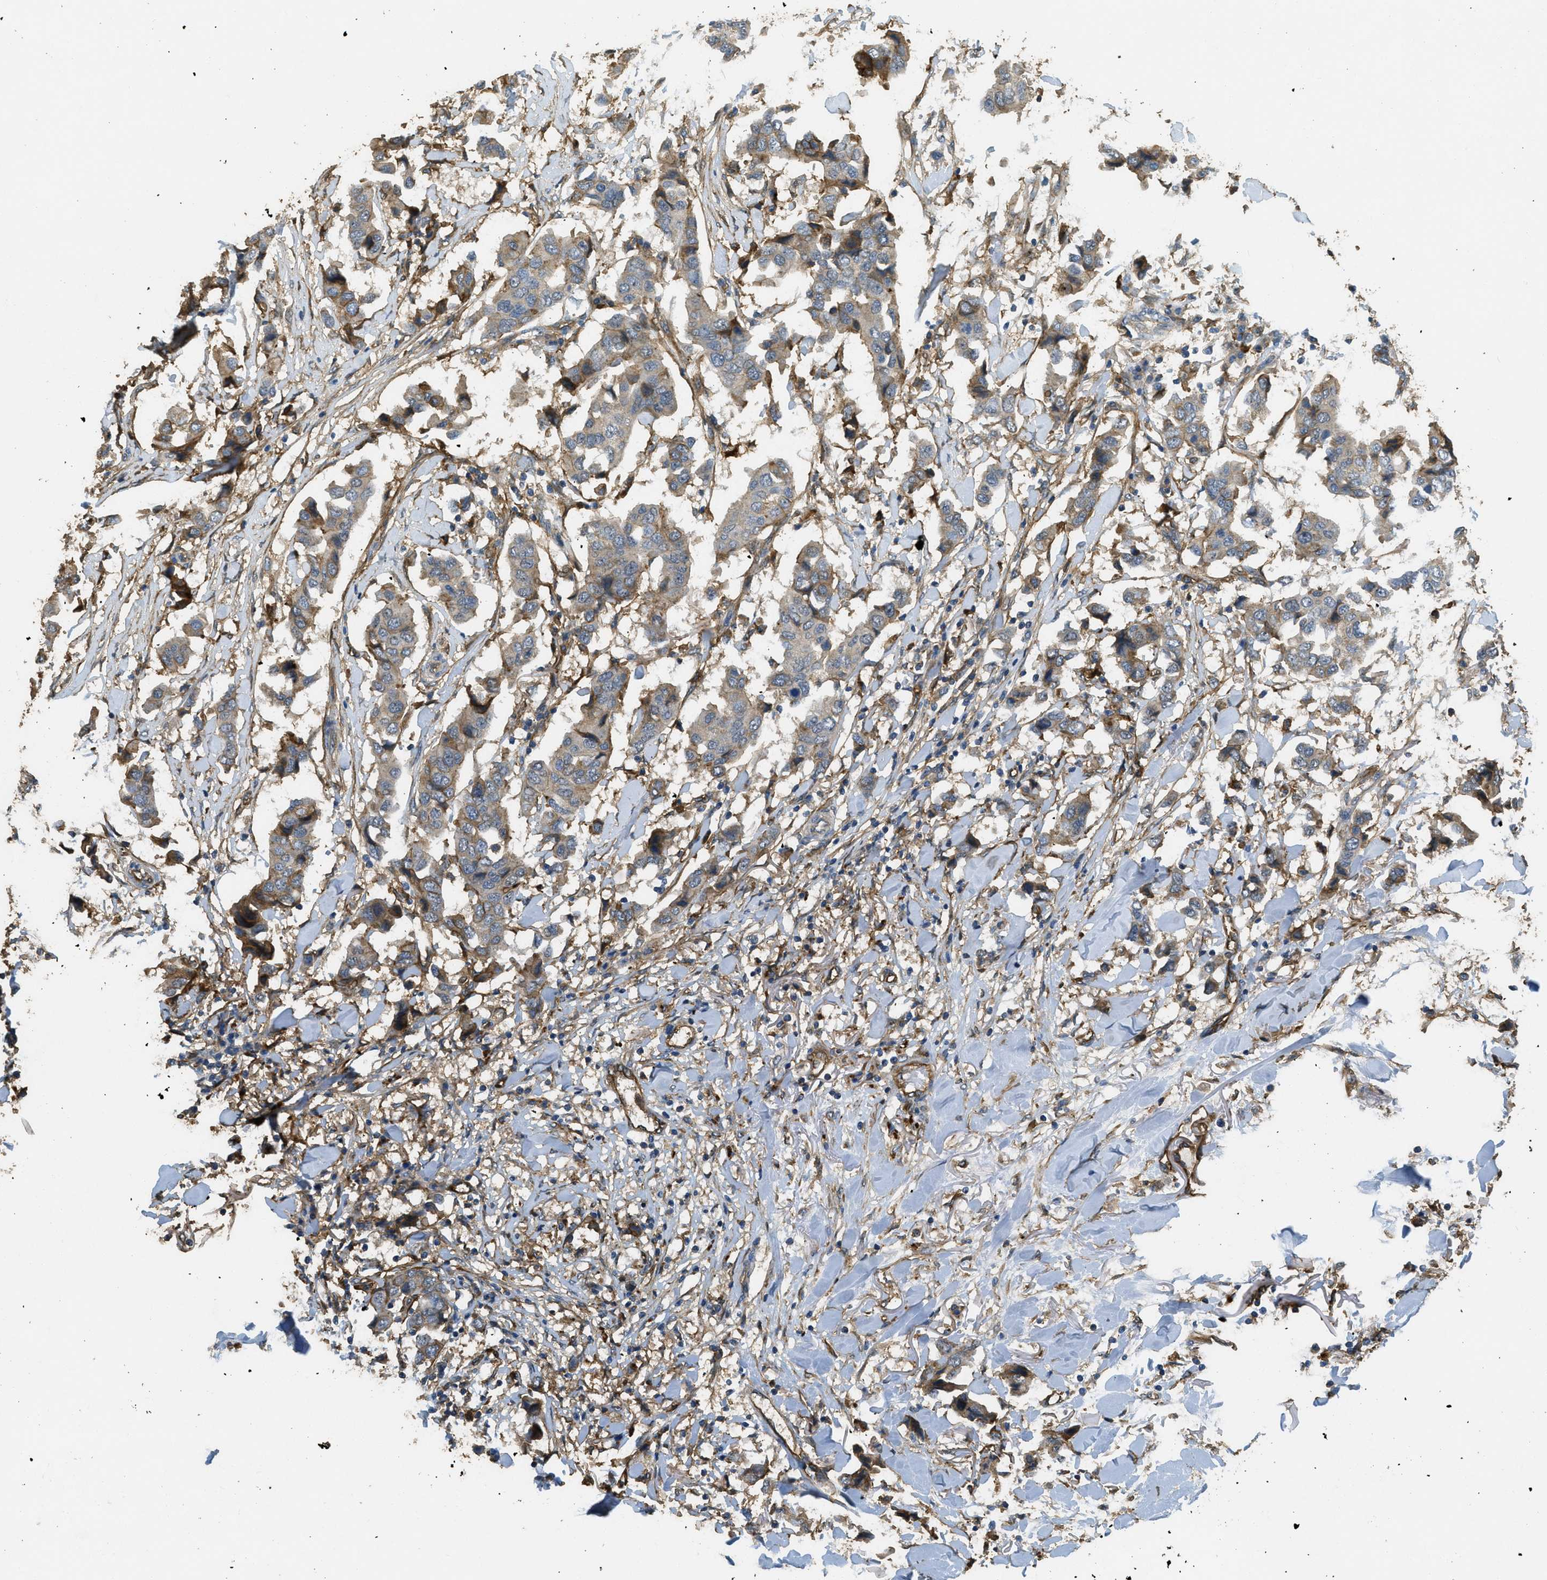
{"staining": {"intensity": "moderate", "quantity": ">75%", "location": "cytoplasmic/membranous"}, "tissue": "breast cancer", "cell_type": "Tumor cells", "image_type": "cancer", "snomed": [{"axis": "morphology", "description": "Duct carcinoma"}, {"axis": "topography", "description": "Breast"}], "caption": "Human invasive ductal carcinoma (breast) stained with a brown dye demonstrates moderate cytoplasmic/membranous positive expression in about >75% of tumor cells.", "gene": "OSMR", "patient": {"sex": "female", "age": 80}}